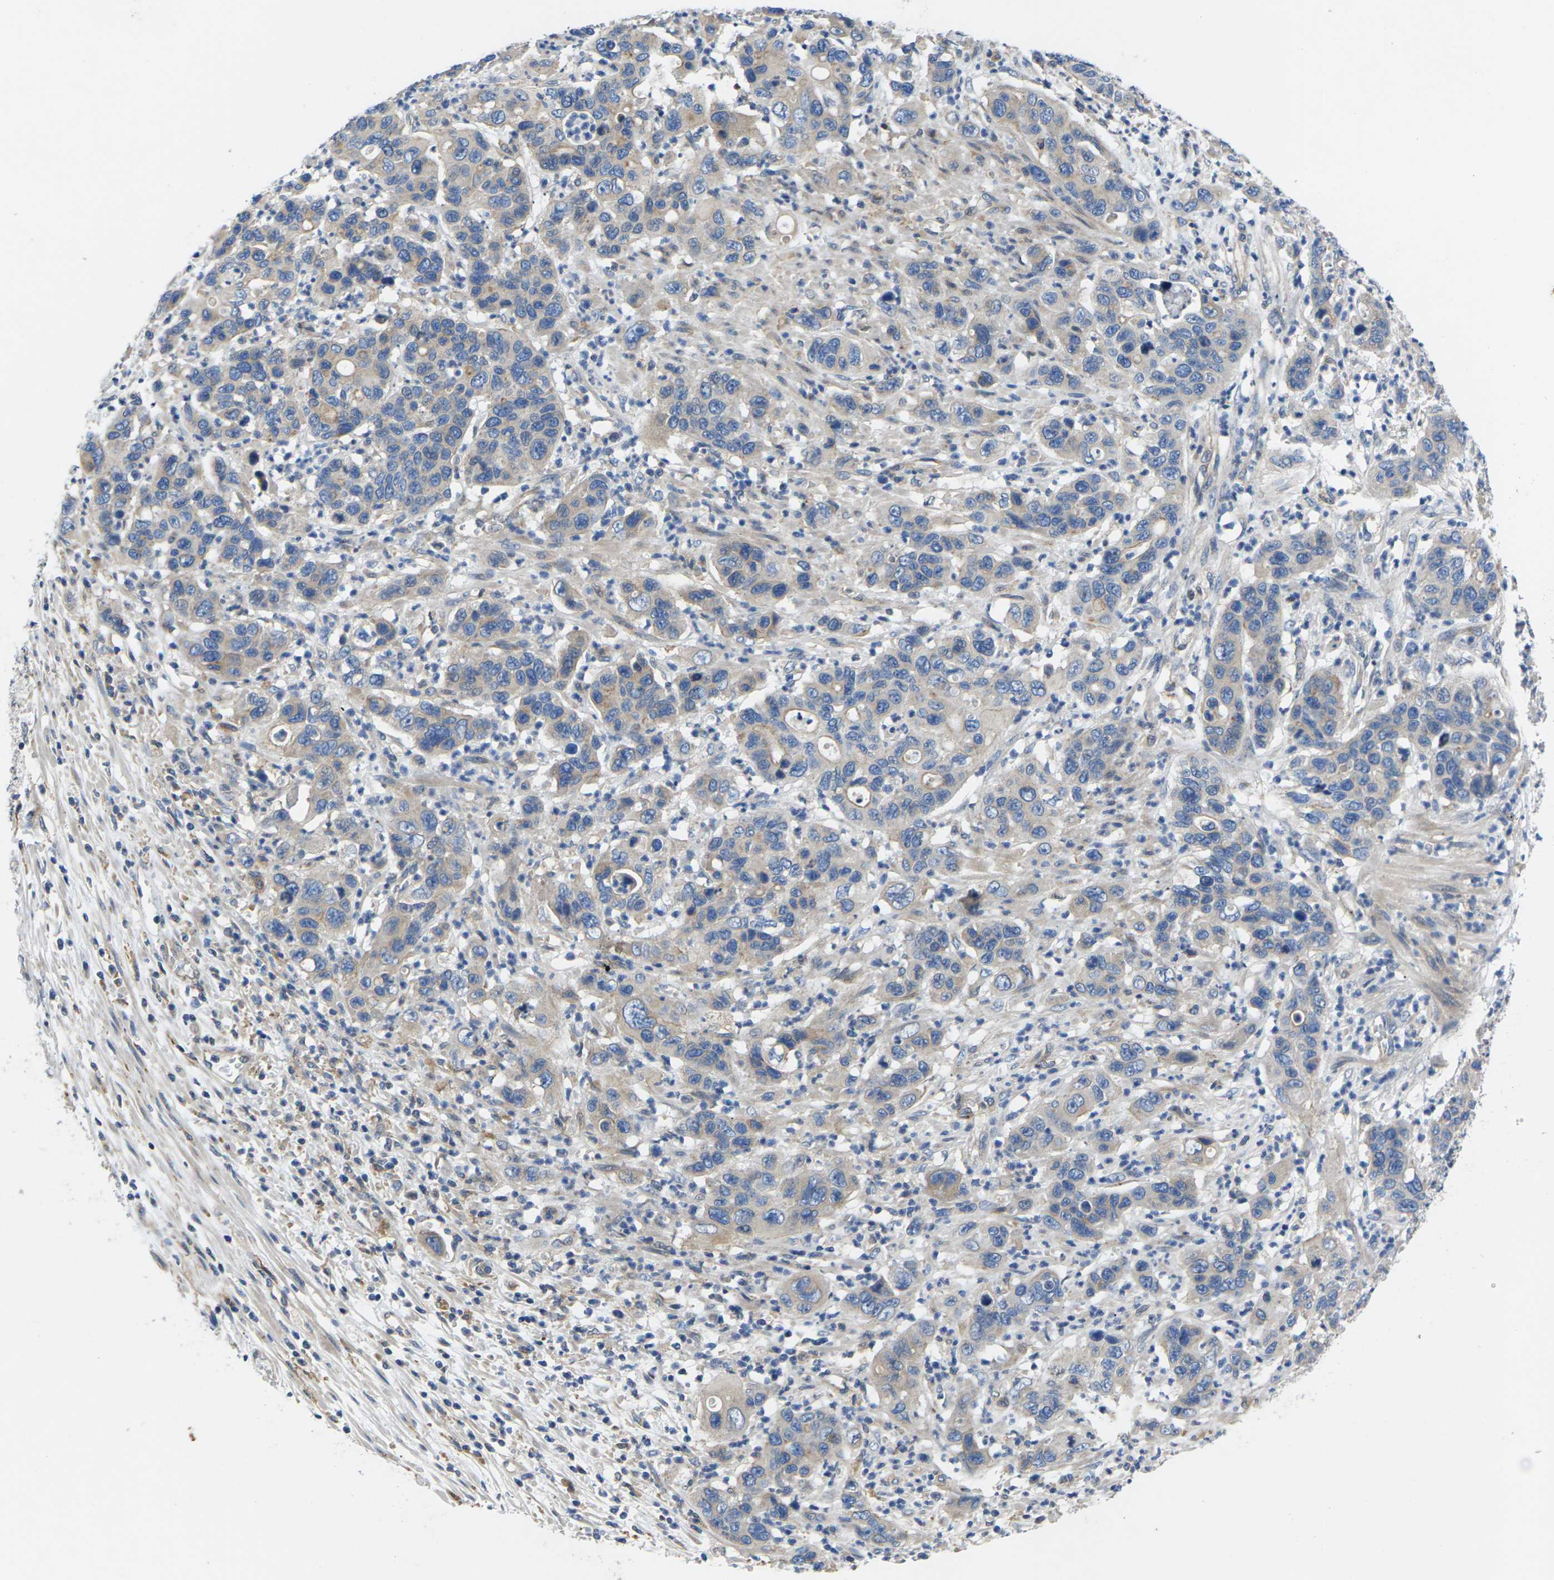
{"staining": {"intensity": "weak", "quantity": ">75%", "location": "cytoplasmic/membranous"}, "tissue": "pancreatic cancer", "cell_type": "Tumor cells", "image_type": "cancer", "snomed": [{"axis": "morphology", "description": "Adenocarcinoma, NOS"}, {"axis": "topography", "description": "Pancreas"}], "caption": "Immunohistochemistry (IHC) photomicrograph of neoplastic tissue: human pancreatic adenocarcinoma stained using IHC exhibits low levels of weak protein expression localized specifically in the cytoplasmic/membranous of tumor cells, appearing as a cytoplasmic/membranous brown color.", "gene": "SCNN1A", "patient": {"sex": "female", "age": 71}}